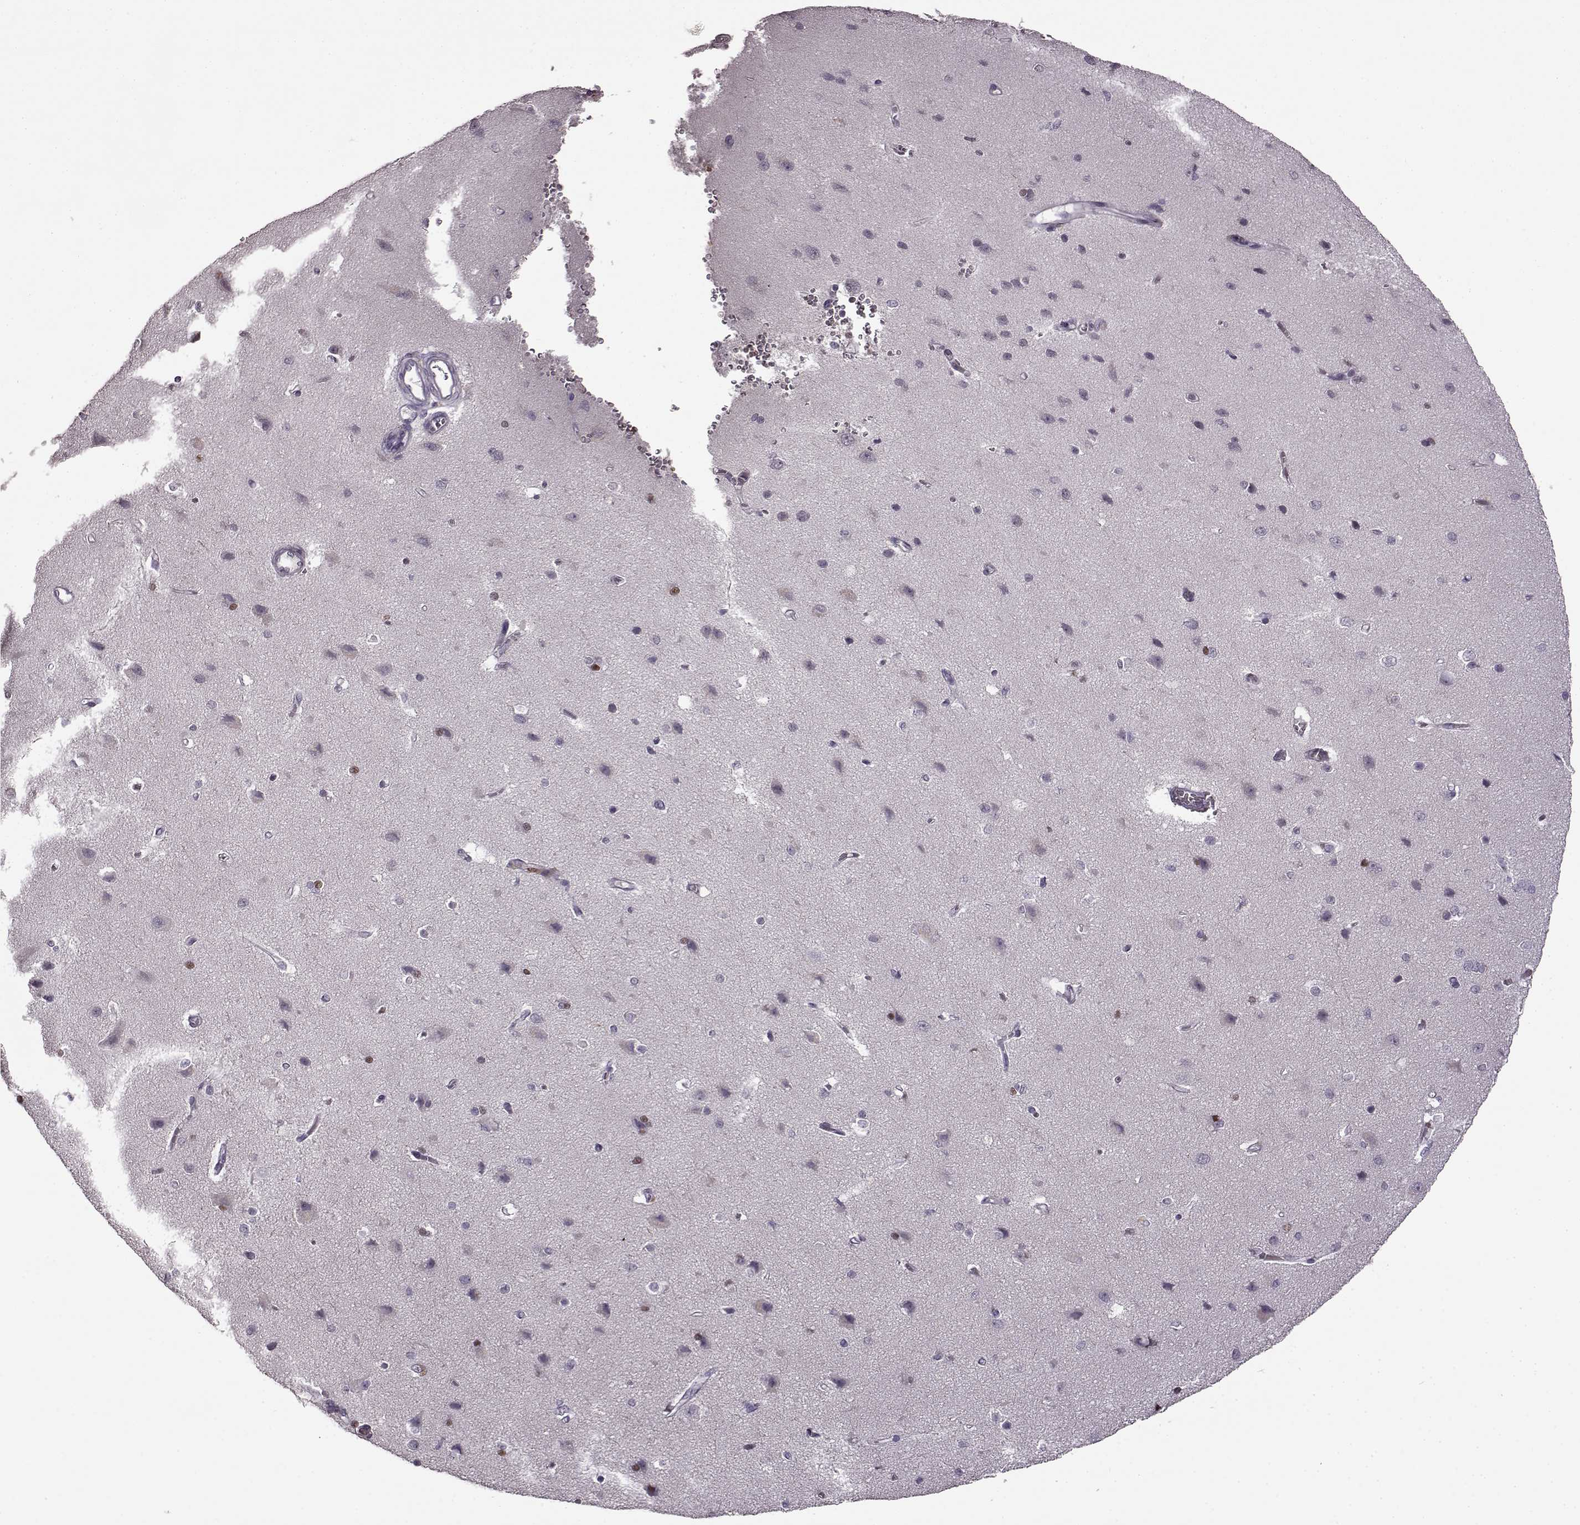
{"staining": {"intensity": "negative", "quantity": "none", "location": "none"}, "tissue": "cerebral cortex", "cell_type": "Endothelial cells", "image_type": "normal", "snomed": [{"axis": "morphology", "description": "Normal tissue, NOS"}, {"axis": "topography", "description": "Cerebral cortex"}], "caption": "Immunohistochemistry micrograph of normal cerebral cortex stained for a protein (brown), which exhibits no staining in endothelial cells.", "gene": "CNGA3", "patient": {"sex": "male", "age": 37}}